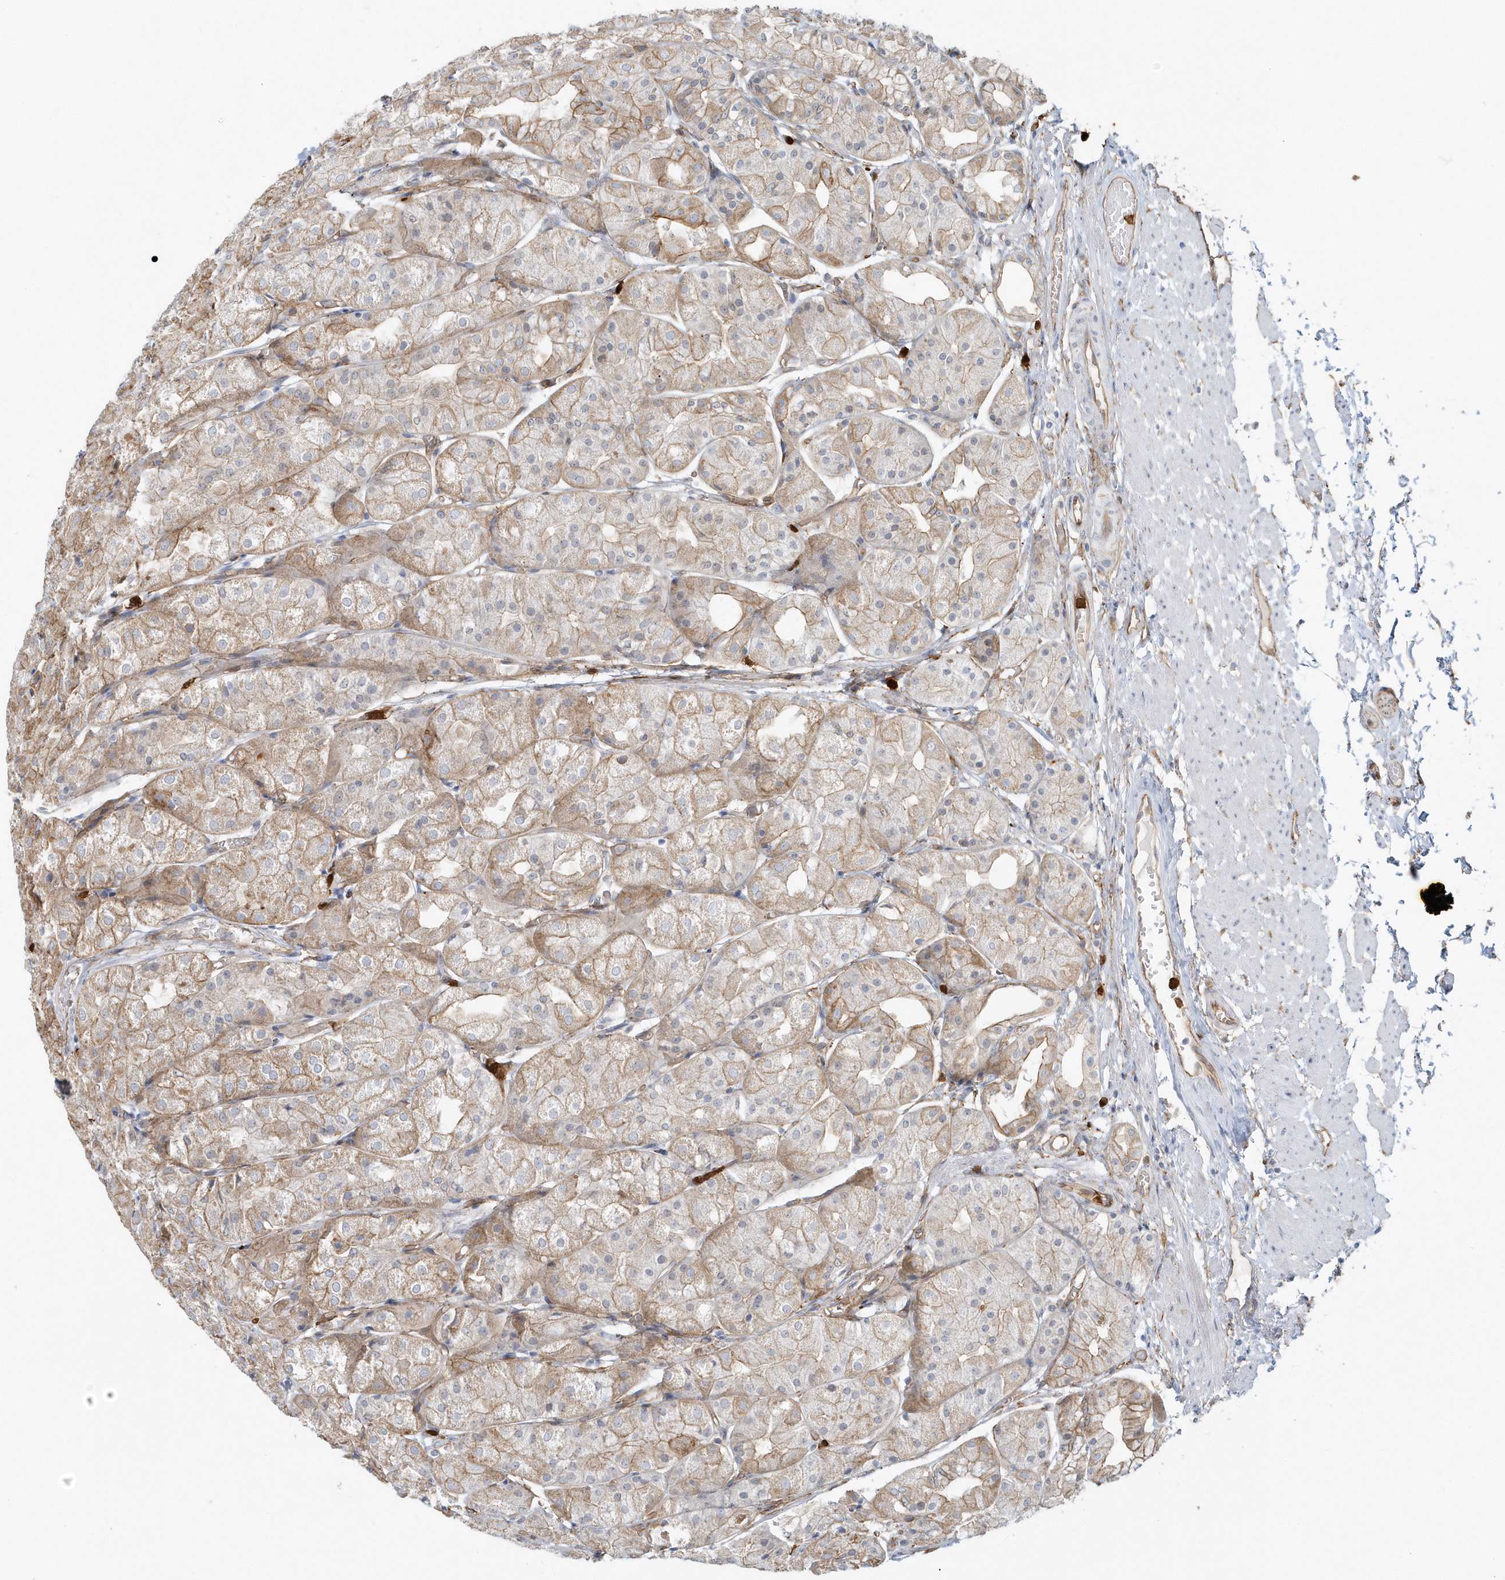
{"staining": {"intensity": "weak", "quantity": "25%-75%", "location": "cytoplasmic/membranous"}, "tissue": "stomach", "cell_type": "Glandular cells", "image_type": "normal", "snomed": [{"axis": "morphology", "description": "Normal tissue, NOS"}, {"axis": "topography", "description": "Stomach, upper"}], "caption": "Stomach stained for a protein (brown) displays weak cytoplasmic/membranous positive staining in about 25%-75% of glandular cells.", "gene": "DNAH1", "patient": {"sex": "male", "age": 72}}